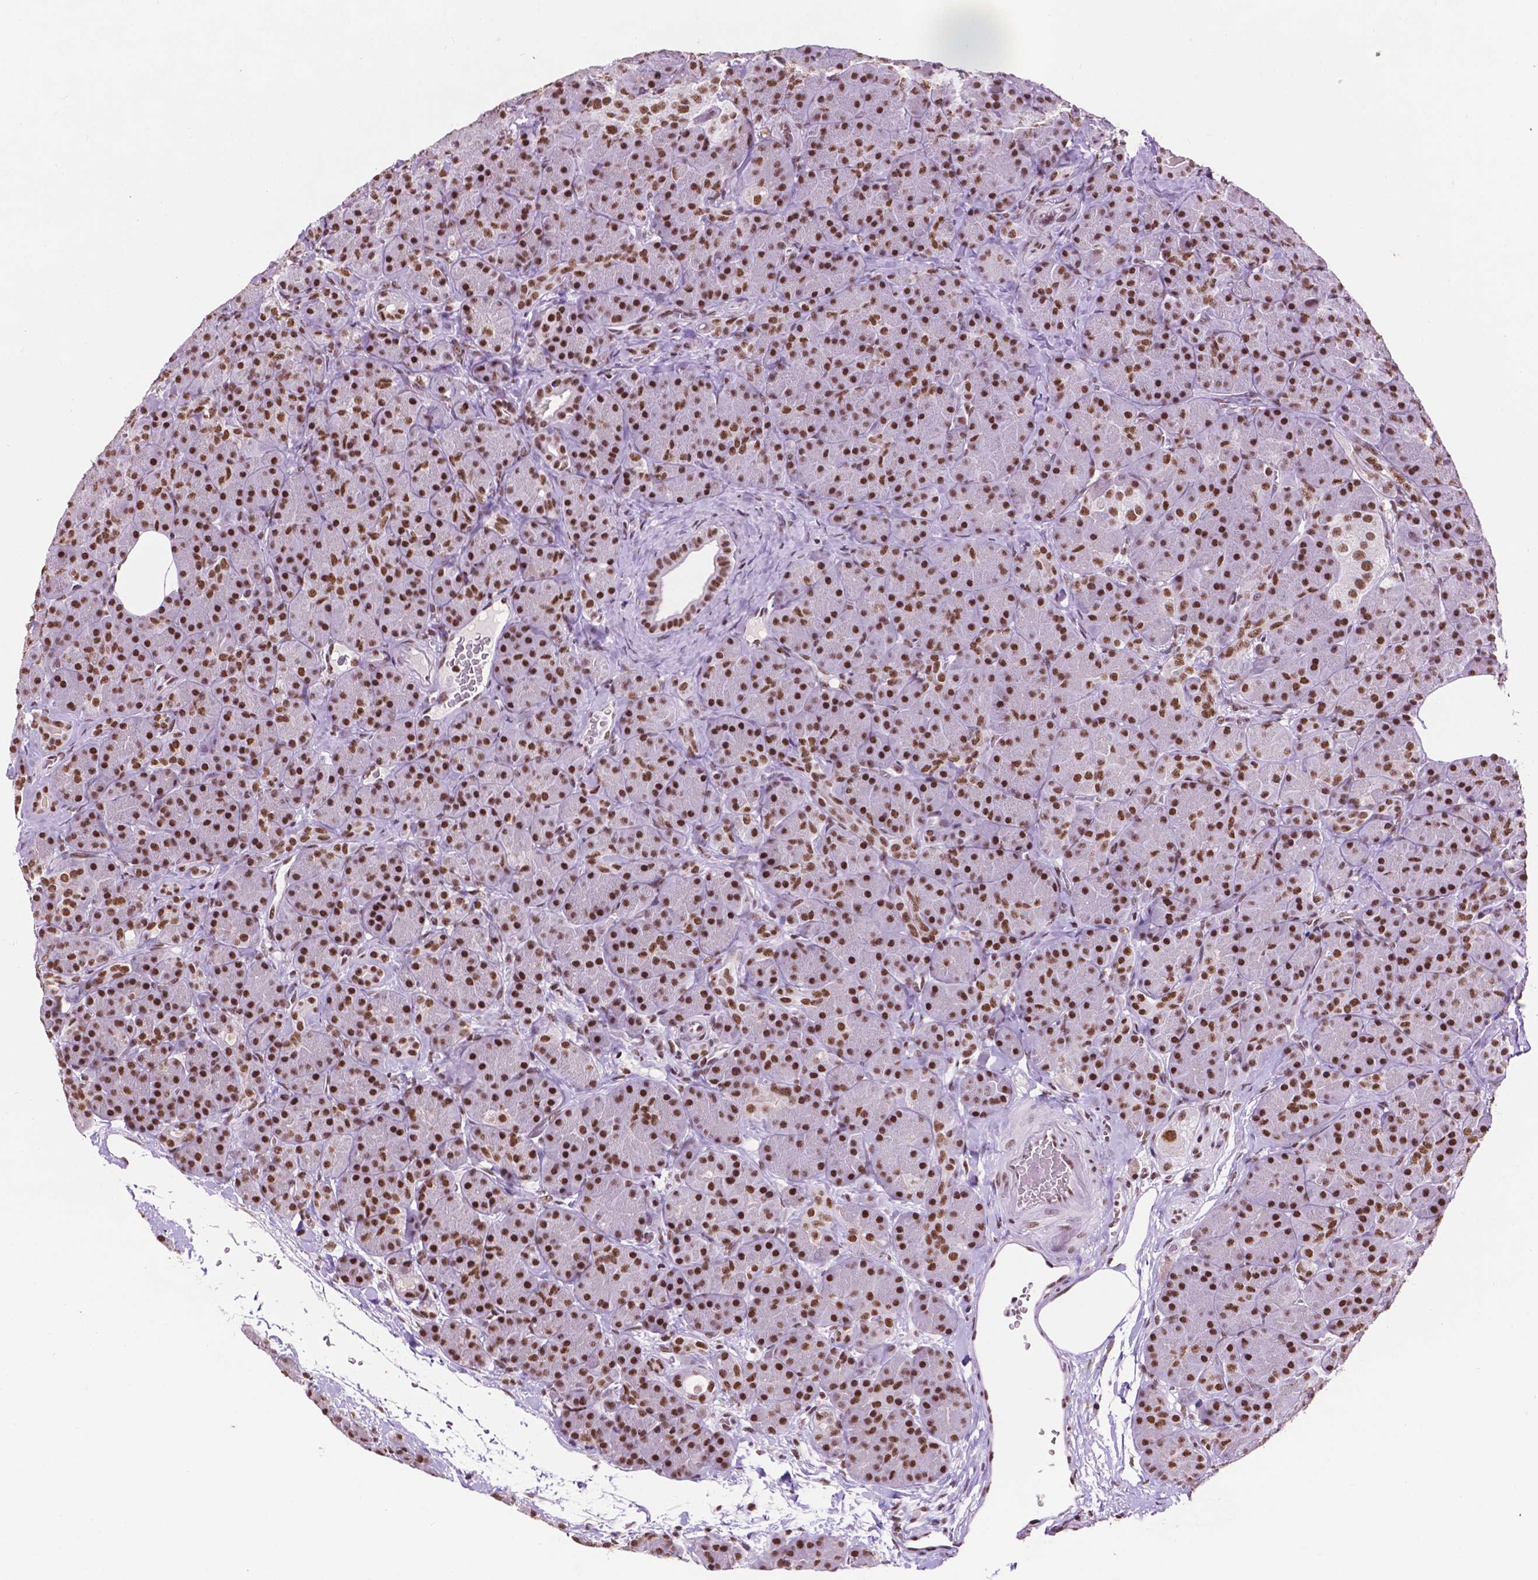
{"staining": {"intensity": "strong", "quantity": ">75%", "location": "nuclear"}, "tissue": "pancreas", "cell_type": "Exocrine glandular cells", "image_type": "normal", "snomed": [{"axis": "morphology", "description": "Normal tissue, NOS"}, {"axis": "topography", "description": "Pancreas"}], "caption": "Immunohistochemistry (IHC) micrograph of unremarkable pancreas: human pancreas stained using immunohistochemistry (IHC) exhibits high levels of strong protein expression localized specifically in the nuclear of exocrine glandular cells, appearing as a nuclear brown color.", "gene": "CCAR2", "patient": {"sex": "male", "age": 57}}